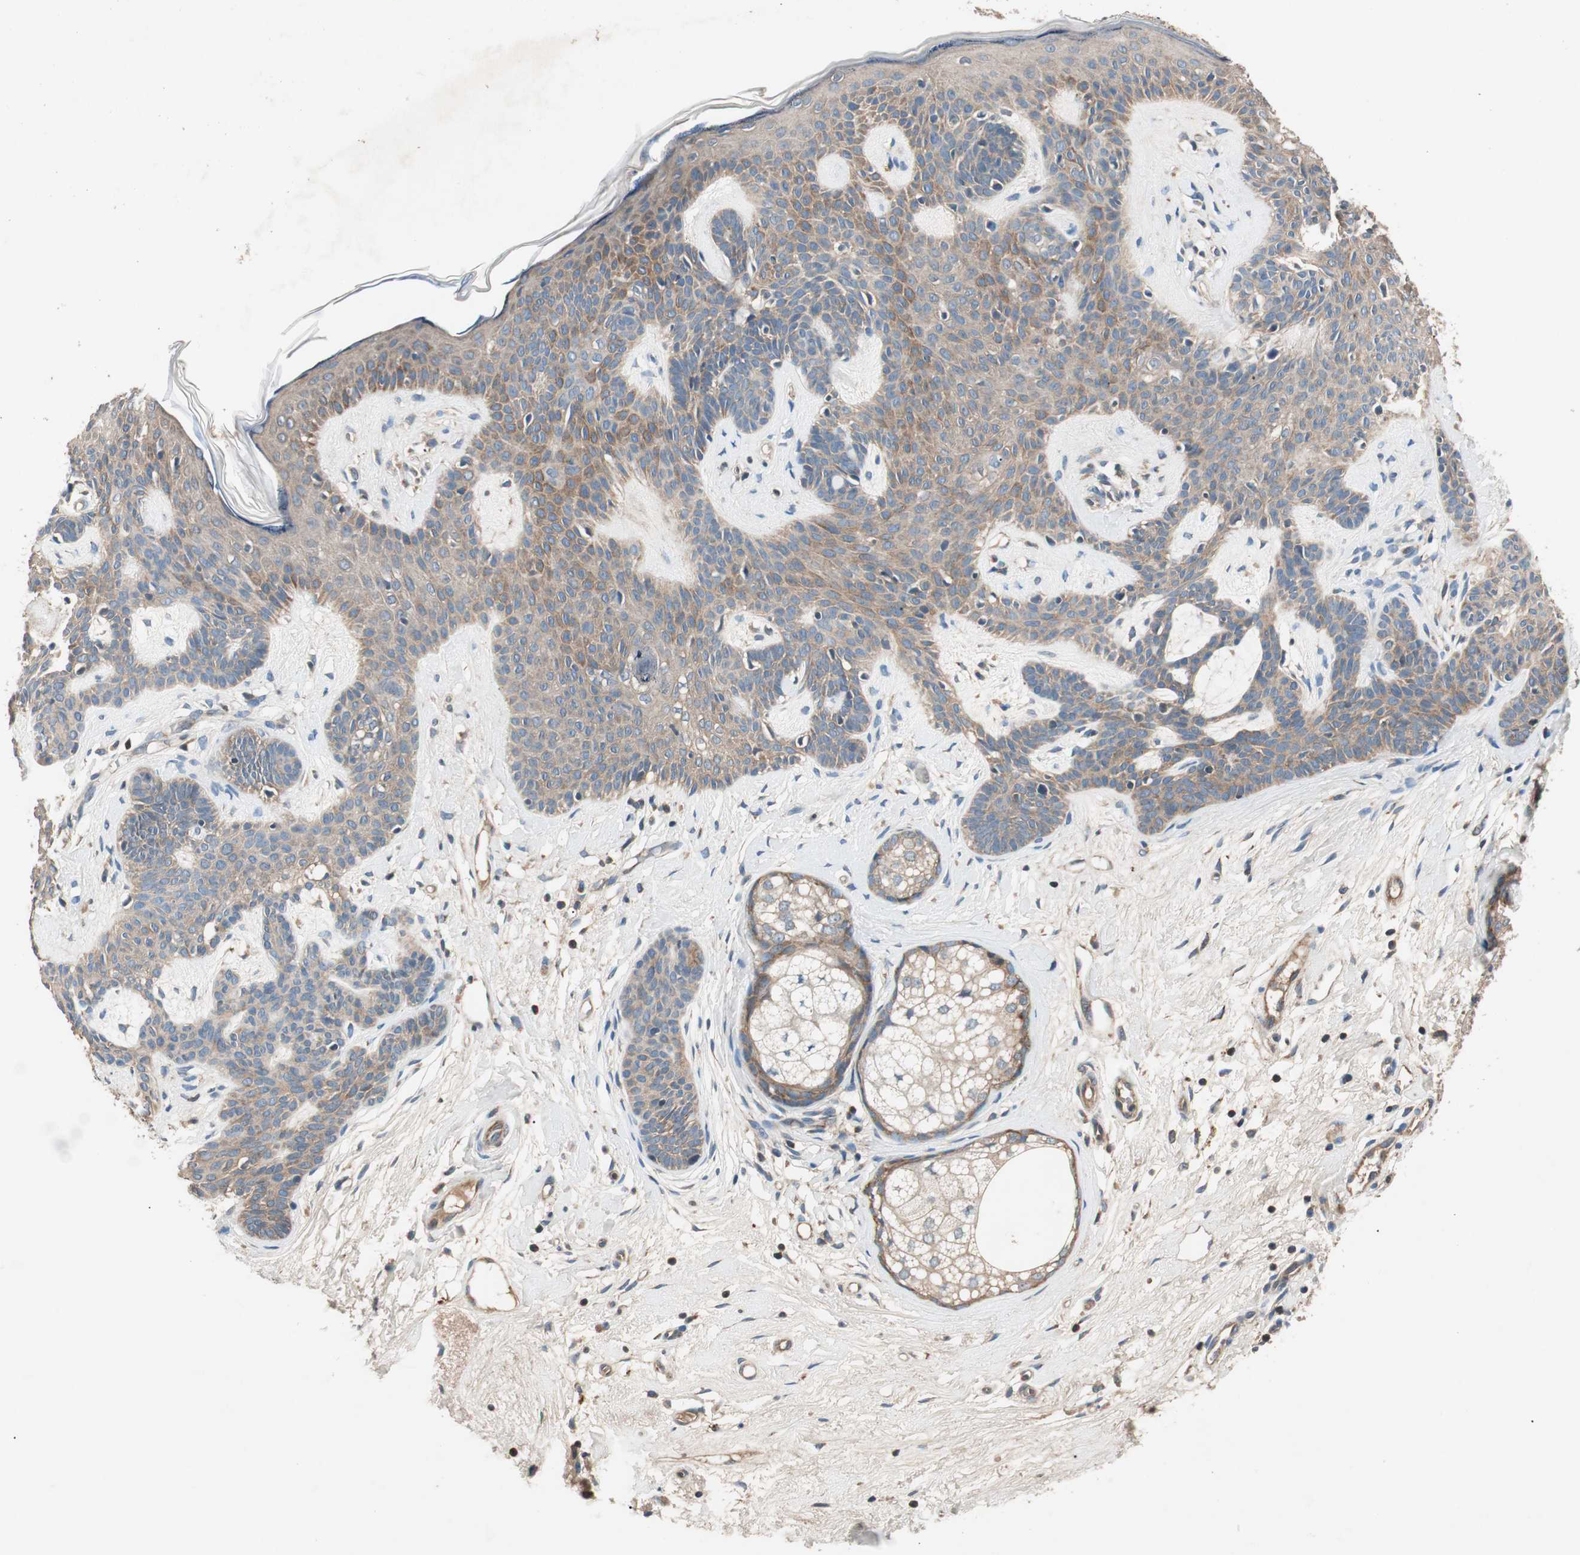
{"staining": {"intensity": "moderate", "quantity": ">75%", "location": "cytoplasmic/membranous"}, "tissue": "skin cancer", "cell_type": "Tumor cells", "image_type": "cancer", "snomed": [{"axis": "morphology", "description": "Developmental malformation"}, {"axis": "morphology", "description": "Basal cell carcinoma"}, {"axis": "topography", "description": "Skin"}], "caption": "Immunohistochemical staining of basal cell carcinoma (skin) displays medium levels of moderate cytoplasmic/membranous protein staining in approximately >75% of tumor cells.", "gene": "HPN", "patient": {"sex": "female", "age": 62}}